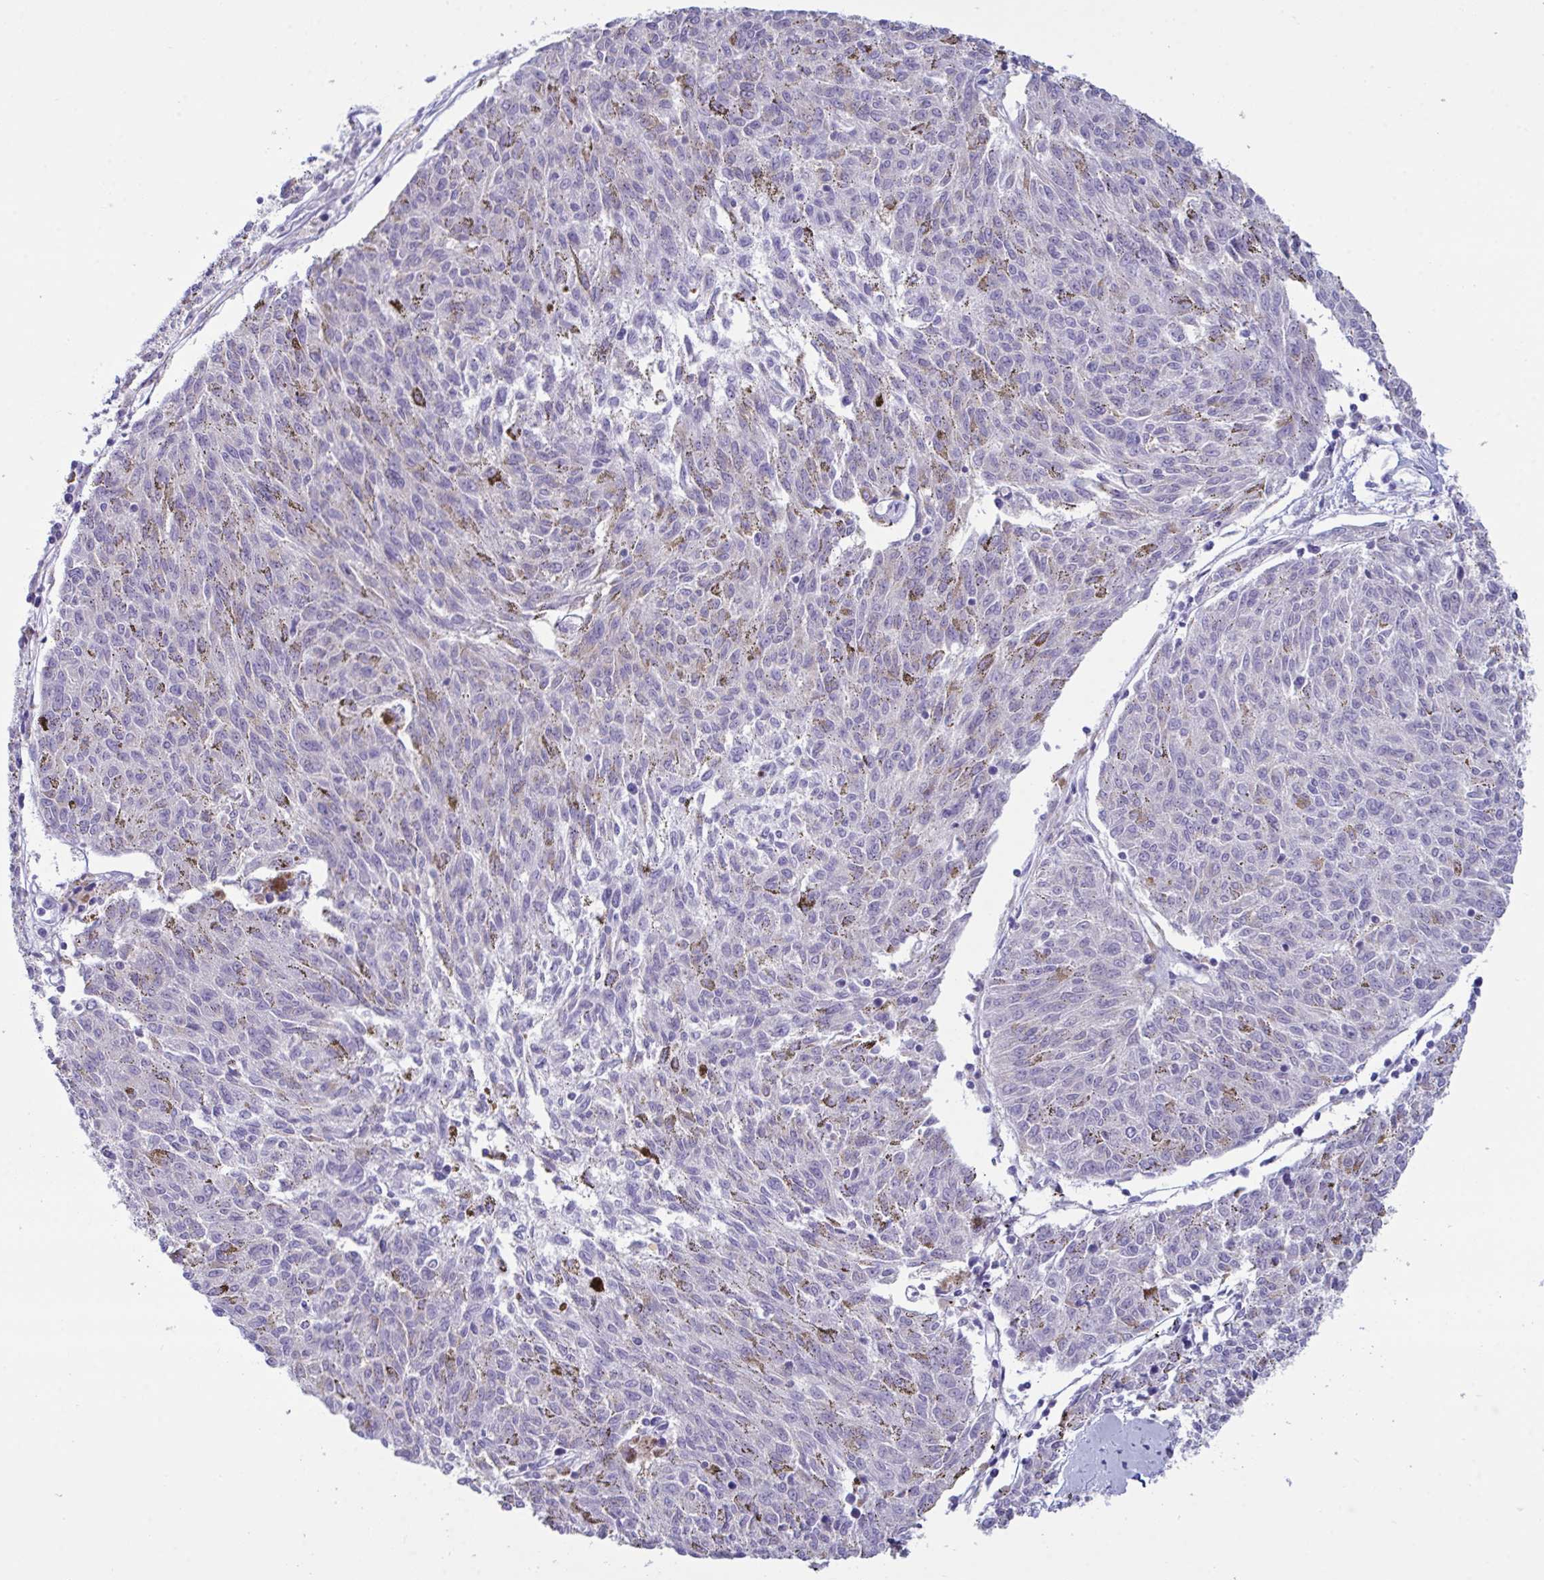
{"staining": {"intensity": "negative", "quantity": "none", "location": "none"}, "tissue": "melanoma", "cell_type": "Tumor cells", "image_type": "cancer", "snomed": [{"axis": "morphology", "description": "Malignant melanoma, NOS"}, {"axis": "topography", "description": "Skin"}], "caption": "IHC of human melanoma exhibits no expression in tumor cells. The staining was performed using DAB to visualize the protein expression in brown, while the nuclei were stained in blue with hematoxylin (Magnification: 20x).", "gene": "BBS1", "patient": {"sex": "female", "age": 72}}